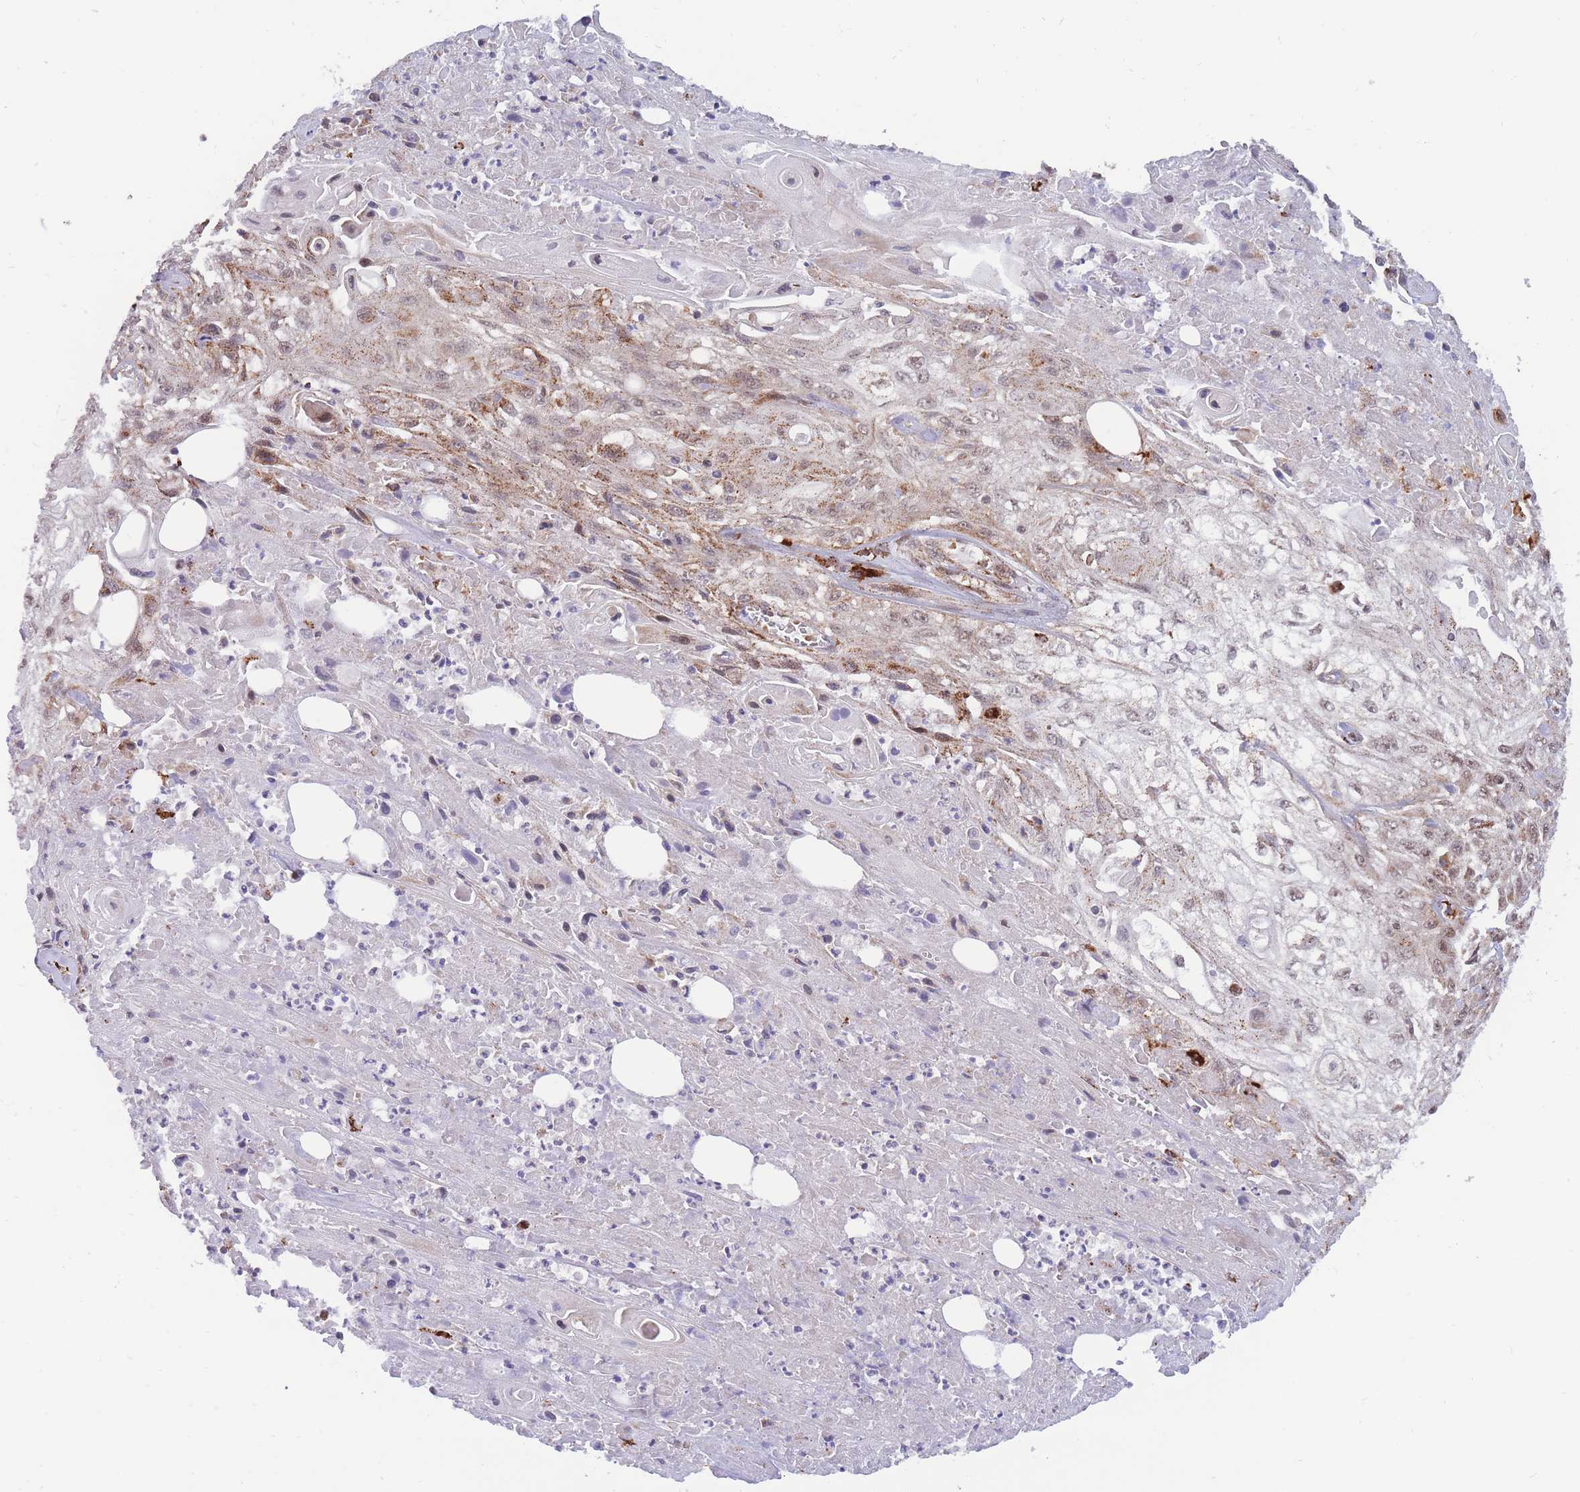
{"staining": {"intensity": "weak", "quantity": "25%-75%", "location": "cytoplasmic/membranous,nuclear"}, "tissue": "skin cancer", "cell_type": "Tumor cells", "image_type": "cancer", "snomed": [{"axis": "morphology", "description": "Squamous cell carcinoma, NOS"}, {"axis": "morphology", "description": "Squamous cell carcinoma, metastatic, NOS"}, {"axis": "topography", "description": "Skin"}, {"axis": "topography", "description": "Lymph node"}], "caption": "Brown immunohistochemical staining in human skin cancer (squamous cell carcinoma) shows weak cytoplasmic/membranous and nuclear expression in approximately 25%-75% of tumor cells.", "gene": "BOD1L1", "patient": {"sex": "male", "age": 75}}